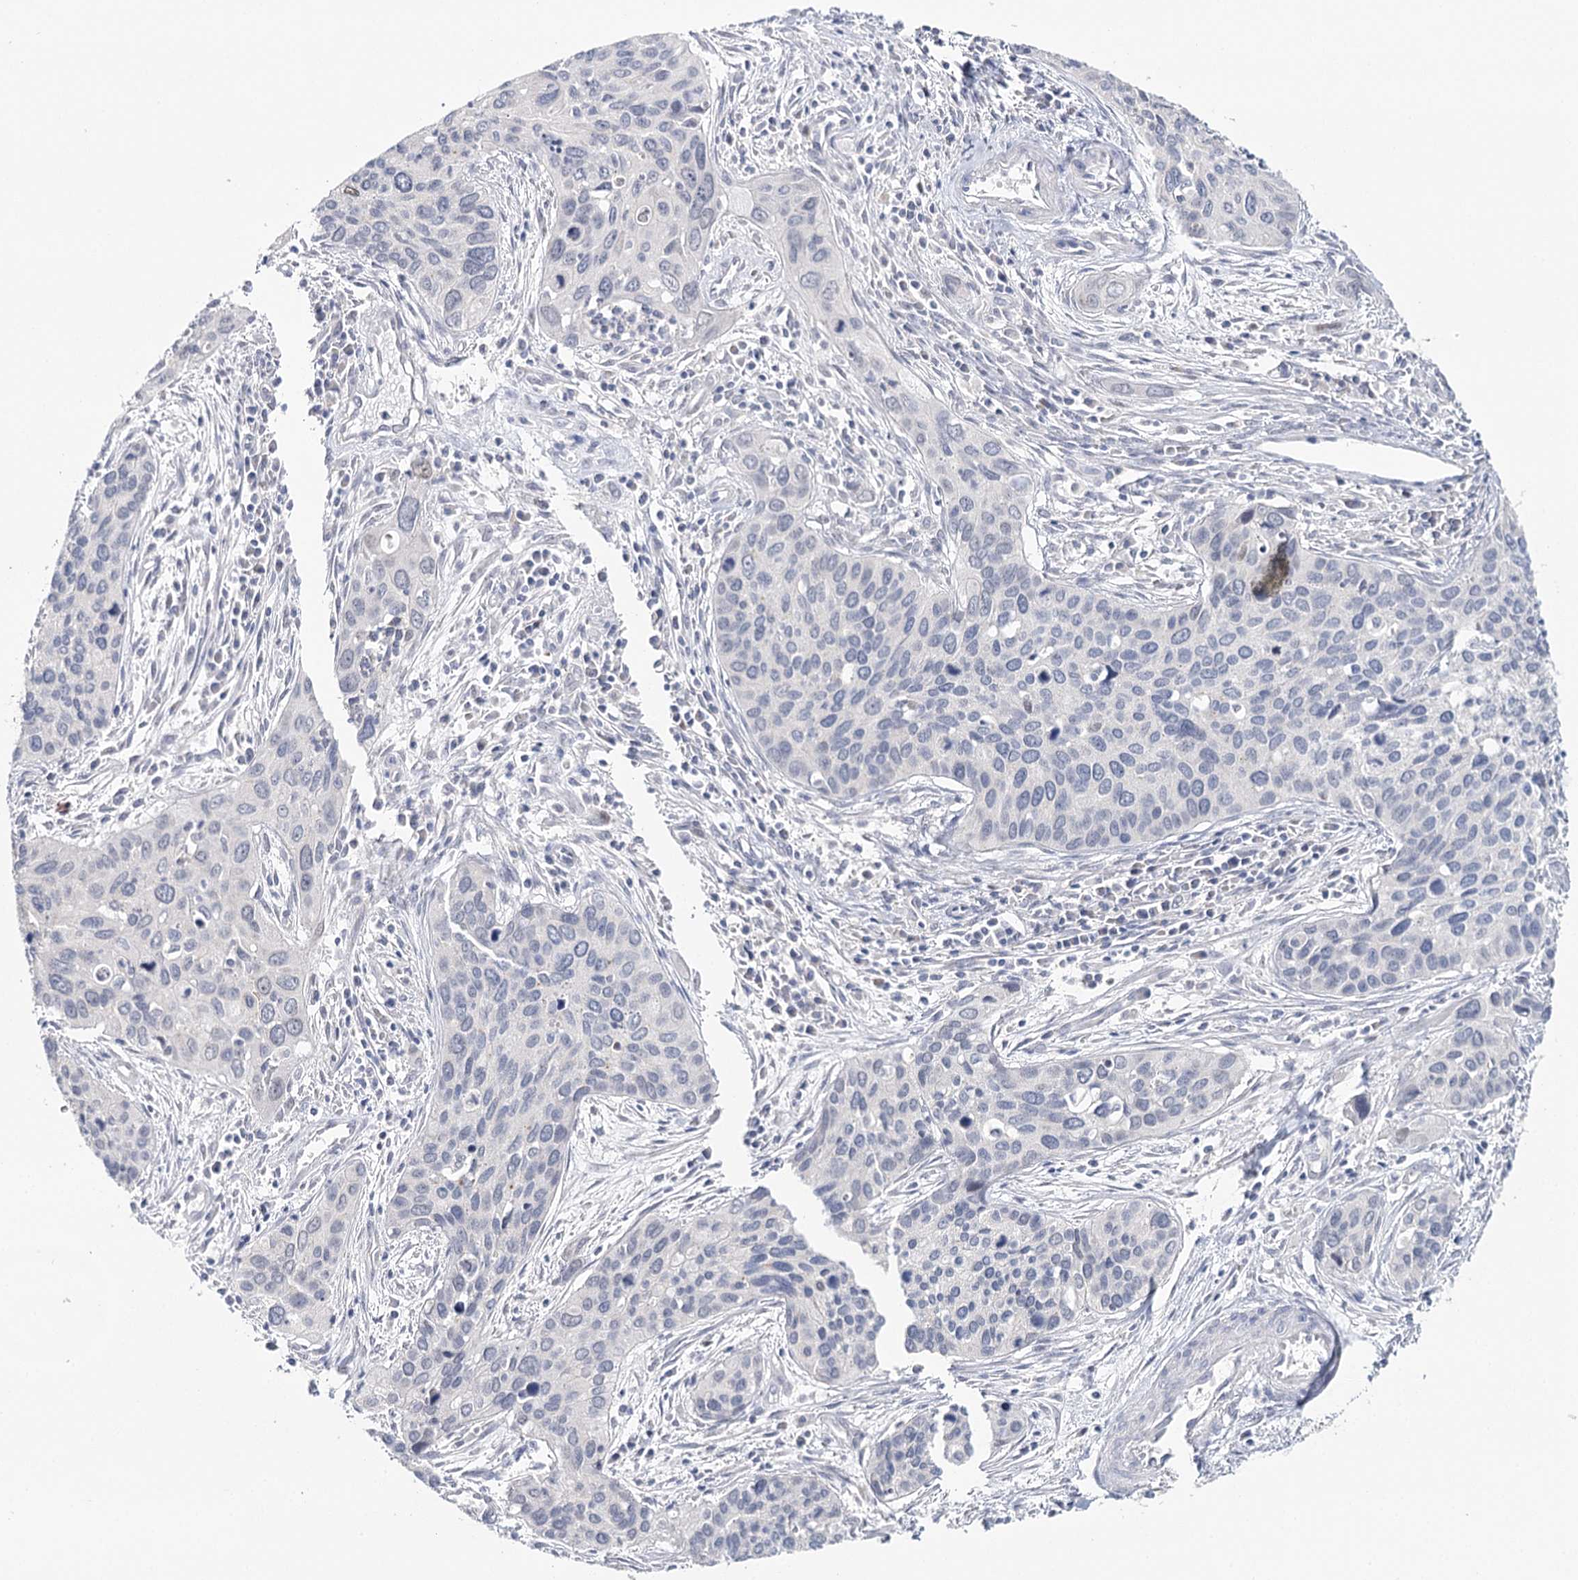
{"staining": {"intensity": "negative", "quantity": "none", "location": "none"}, "tissue": "cervical cancer", "cell_type": "Tumor cells", "image_type": "cancer", "snomed": [{"axis": "morphology", "description": "Squamous cell carcinoma, NOS"}, {"axis": "topography", "description": "Cervix"}], "caption": "Immunohistochemical staining of cervical cancer shows no significant positivity in tumor cells.", "gene": "TP53", "patient": {"sex": "female", "age": 55}}